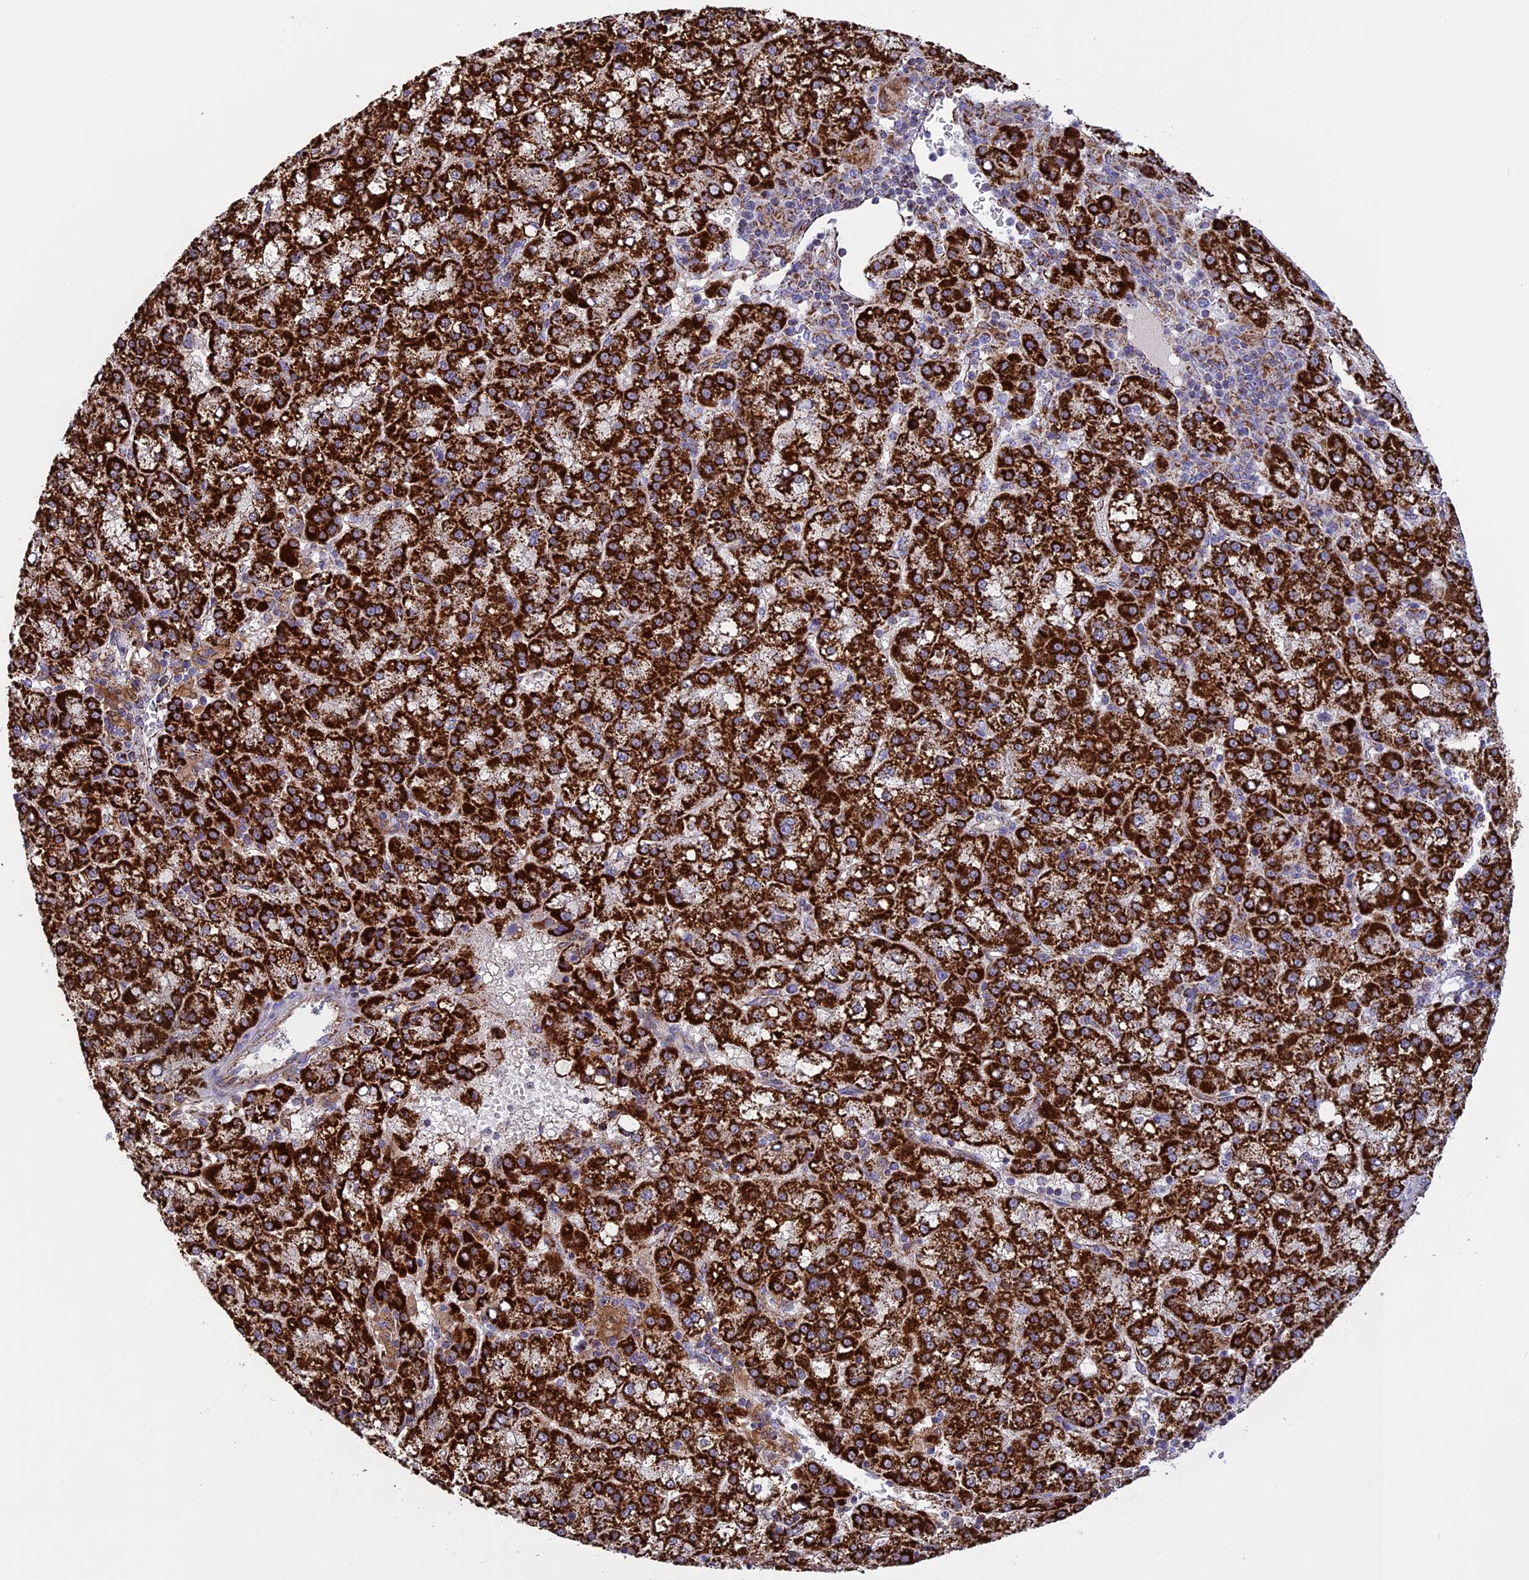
{"staining": {"intensity": "strong", "quantity": ">75%", "location": "cytoplasmic/membranous"}, "tissue": "liver cancer", "cell_type": "Tumor cells", "image_type": "cancer", "snomed": [{"axis": "morphology", "description": "Carcinoma, Hepatocellular, NOS"}, {"axis": "topography", "description": "Liver"}], "caption": "This micrograph reveals immunohistochemistry (IHC) staining of human liver hepatocellular carcinoma, with high strong cytoplasmic/membranous staining in approximately >75% of tumor cells.", "gene": "ISOC2", "patient": {"sex": "female", "age": 58}}